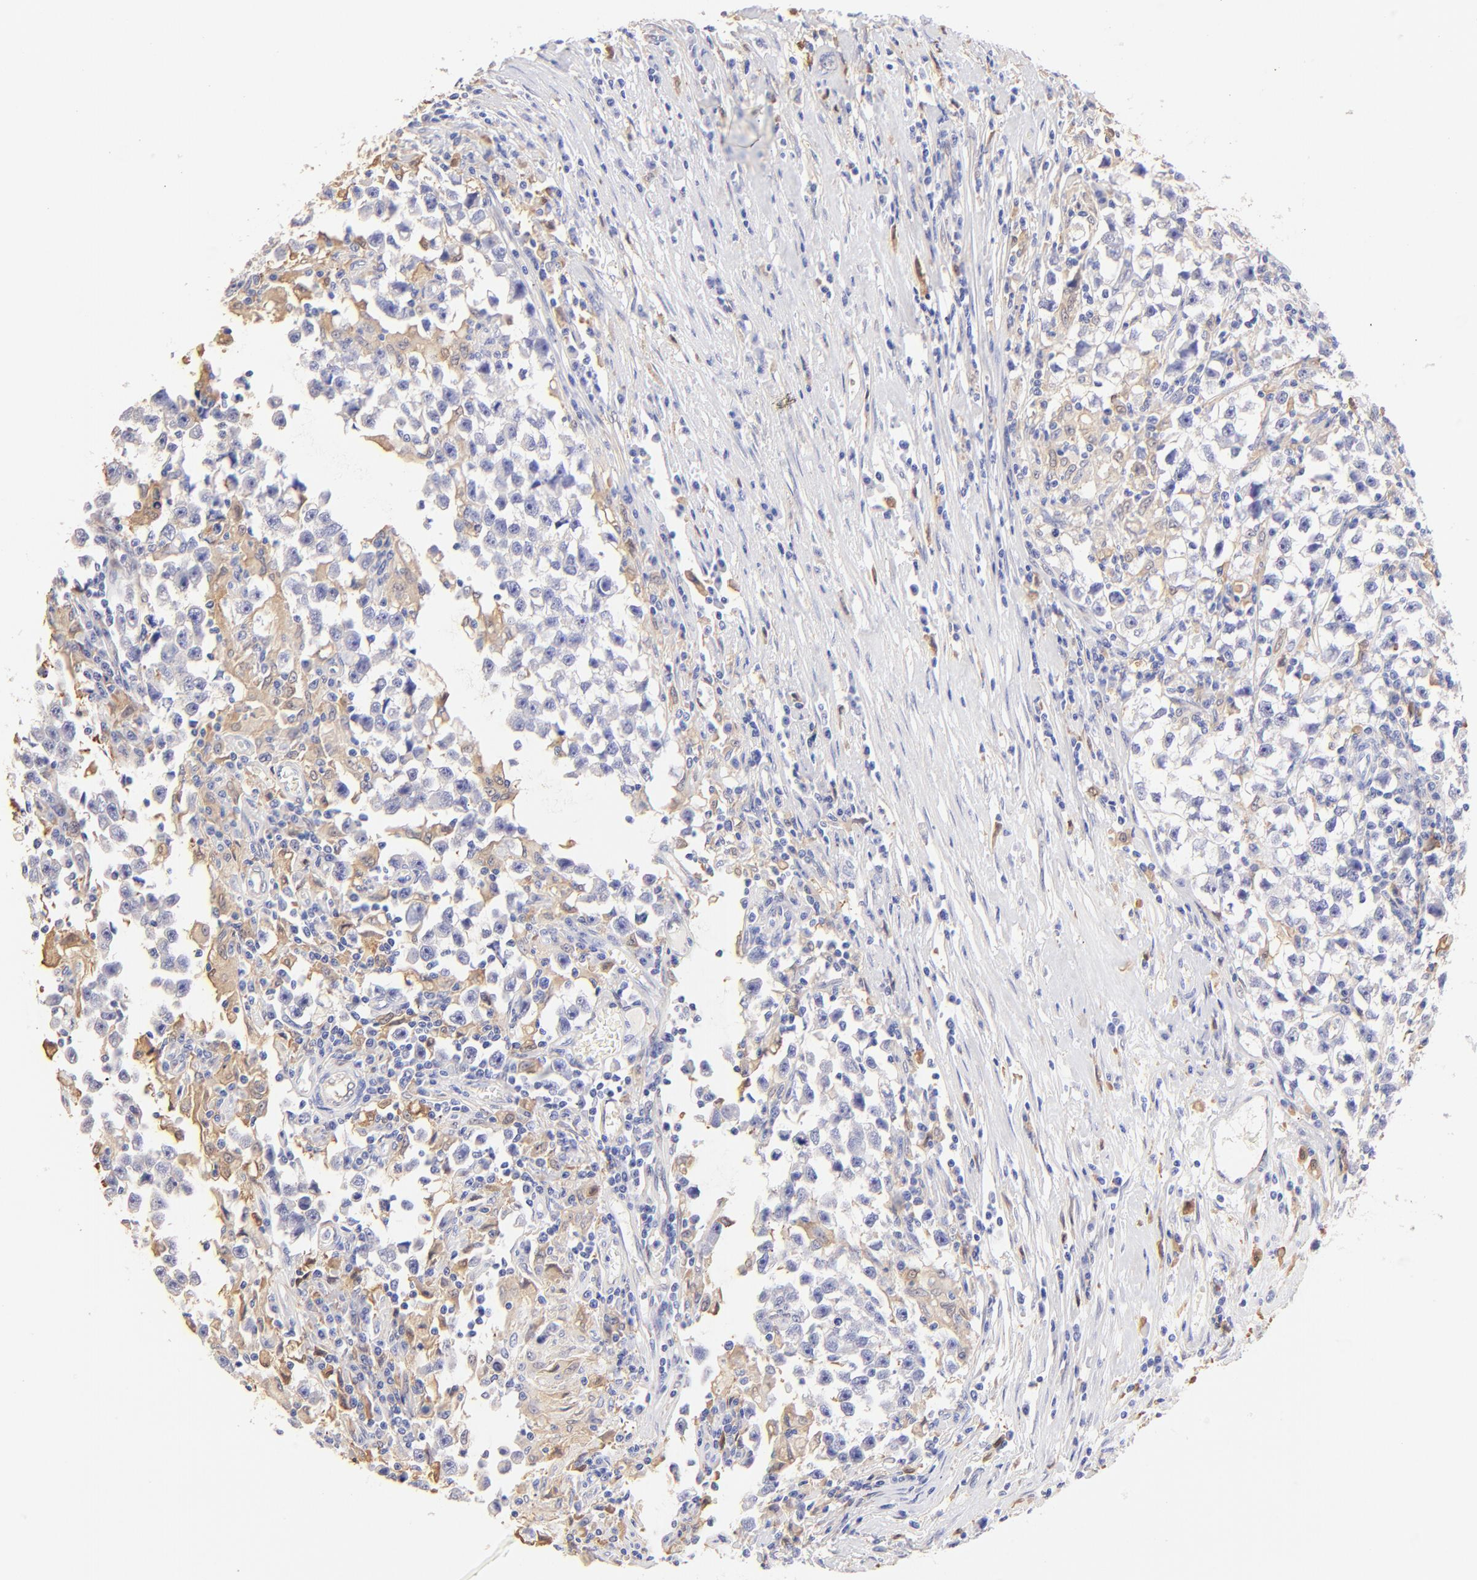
{"staining": {"intensity": "negative", "quantity": "none", "location": "none"}, "tissue": "testis cancer", "cell_type": "Tumor cells", "image_type": "cancer", "snomed": [{"axis": "morphology", "description": "Seminoma, NOS"}, {"axis": "topography", "description": "Testis"}], "caption": "IHC photomicrograph of neoplastic tissue: testis cancer (seminoma) stained with DAB (3,3'-diaminobenzidine) shows no significant protein positivity in tumor cells.", "gene": "ALDH1A1", "patient": {"sex": "male", "age": 33}}